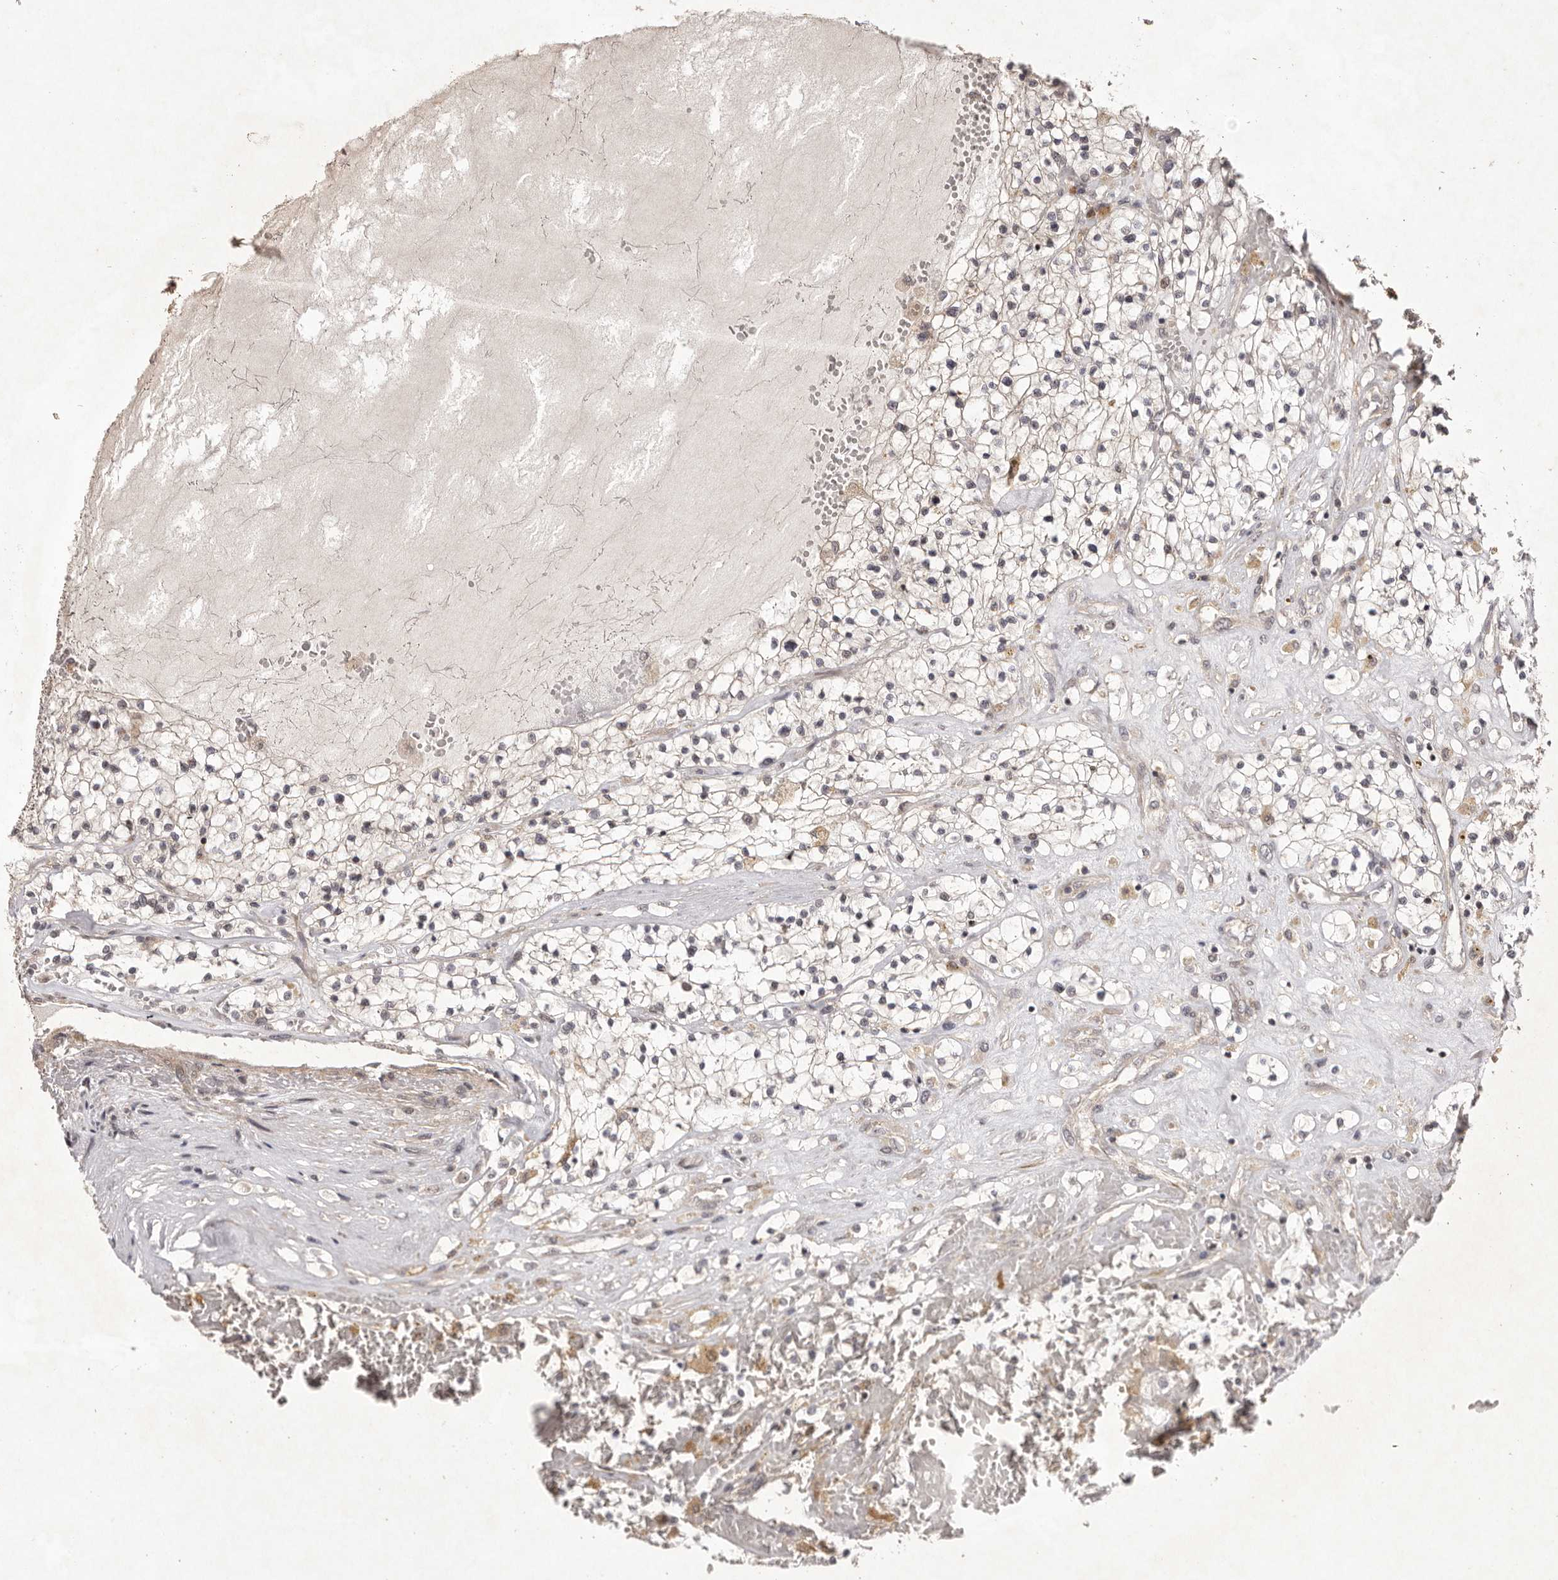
{"staining": {"intensity": "weak", "quantity": "25%-75%", "location": "cytoplasmic/membranous"}, "tissue": "renal cancer", "cell_type": "Tumor cells", "image_type": "cancer", "snomed": [{"axis": "morphology", "description": "Normal tissue, NOS"}, {"axis": "morphology", "description": "Adenocarcinoma, NOS"}, {"axis": "topography", "description": "Kidney"}], "caption": "Human adenocarcinoma (renal) stained for a protein (brown) exhibits weak cytoplasmic/membranous positive staining in about 25%-75% of tumor cells.", "gene": "BUD31", "patient": {"sex": "male", "age": 68}}